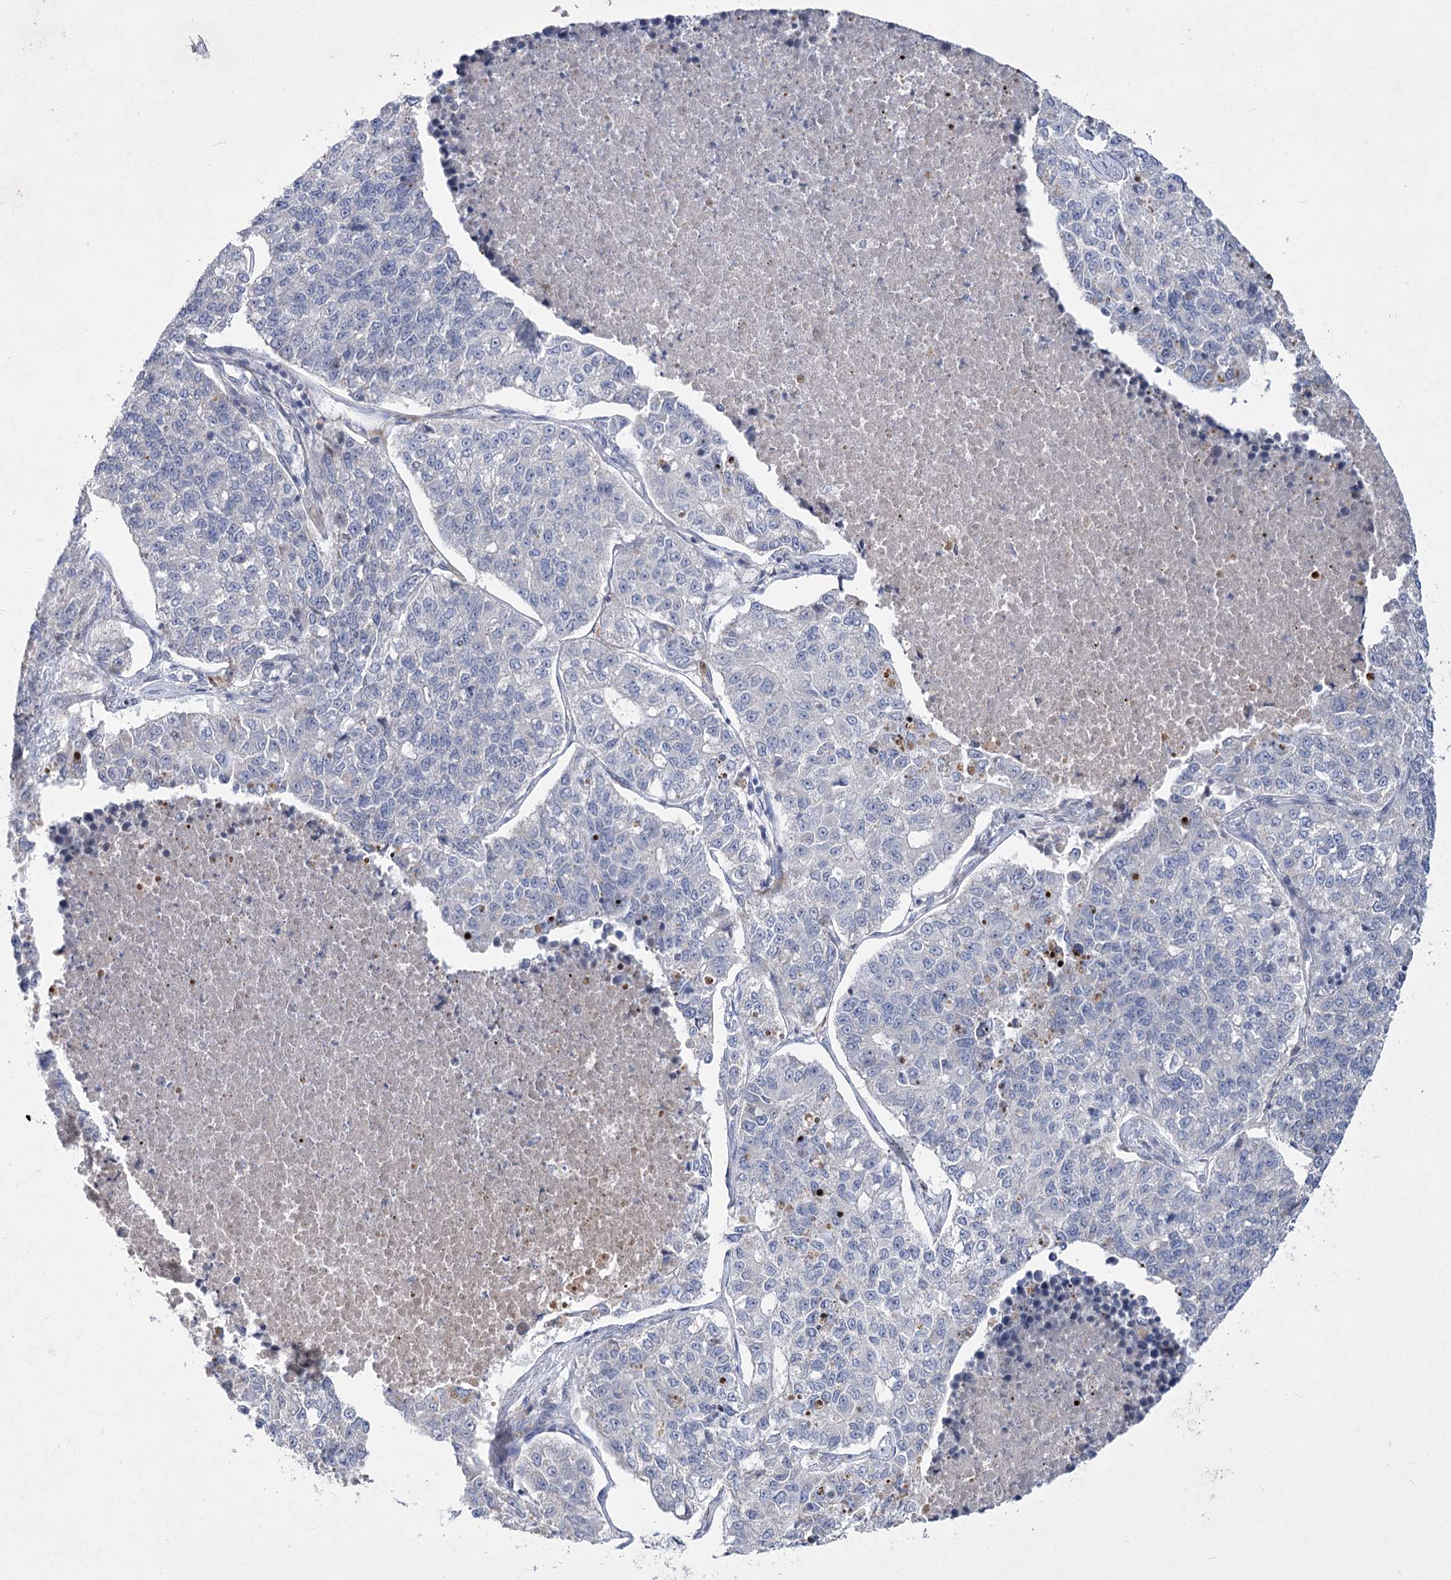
{"staining": {"intensity": "negative", "quantity": "none", "location": "none"}, "tissue": "lung cancer", "cell_type": "Tumor cells", "image_type": "cancer", "snomed": [{"axis": "morphology", "description": "Adenocarcinoma, NOS"}, {"axis": "topography", "description": "Lung"}], "caption": "This is a image of immunohistochemistry (IHC) staining of adenocarcinoma (lung), which shows no expression in tumor cells.", "gene": "PDHB", "patient": {"sex": "male", "age": 49}}